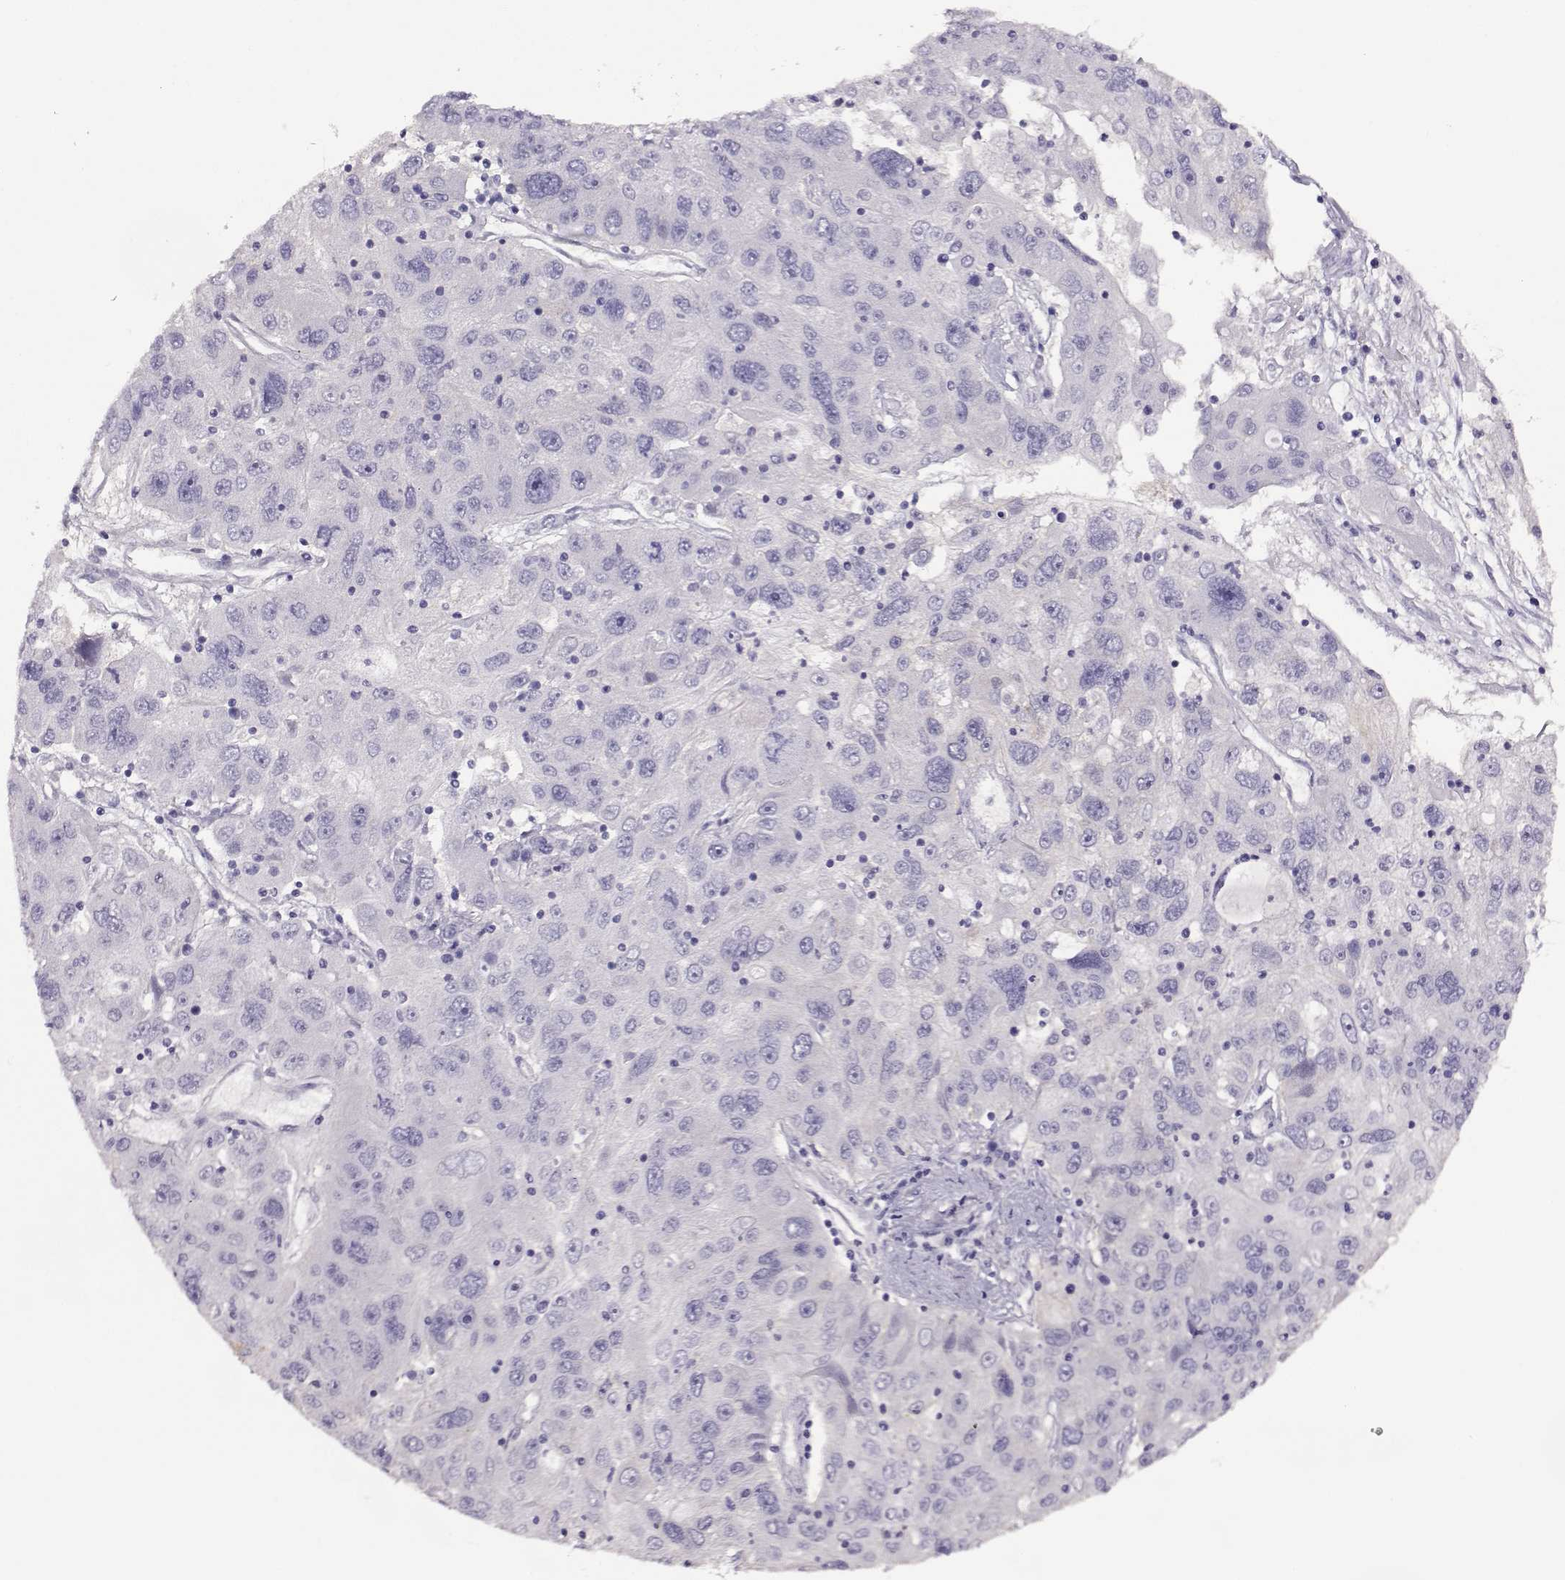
{"staining": {"intensity": "negative", "quantity": "none", "location": "none"}, "tissue": "stomach cancer", "cell_type": "Tumor cells", "image_type": "cancer", "snomed": [{"axis": "morphology", "description": "Adenocarcinoma, NOS"}, {"axis": "topography", "description": "Stomach"}], "caption": "The histopathology image demonstrates no staining of tumor cells in adenocarcinoma (stomach).", "gene": "NDRG4", "patient": {"sex": "male", "age": 56}}